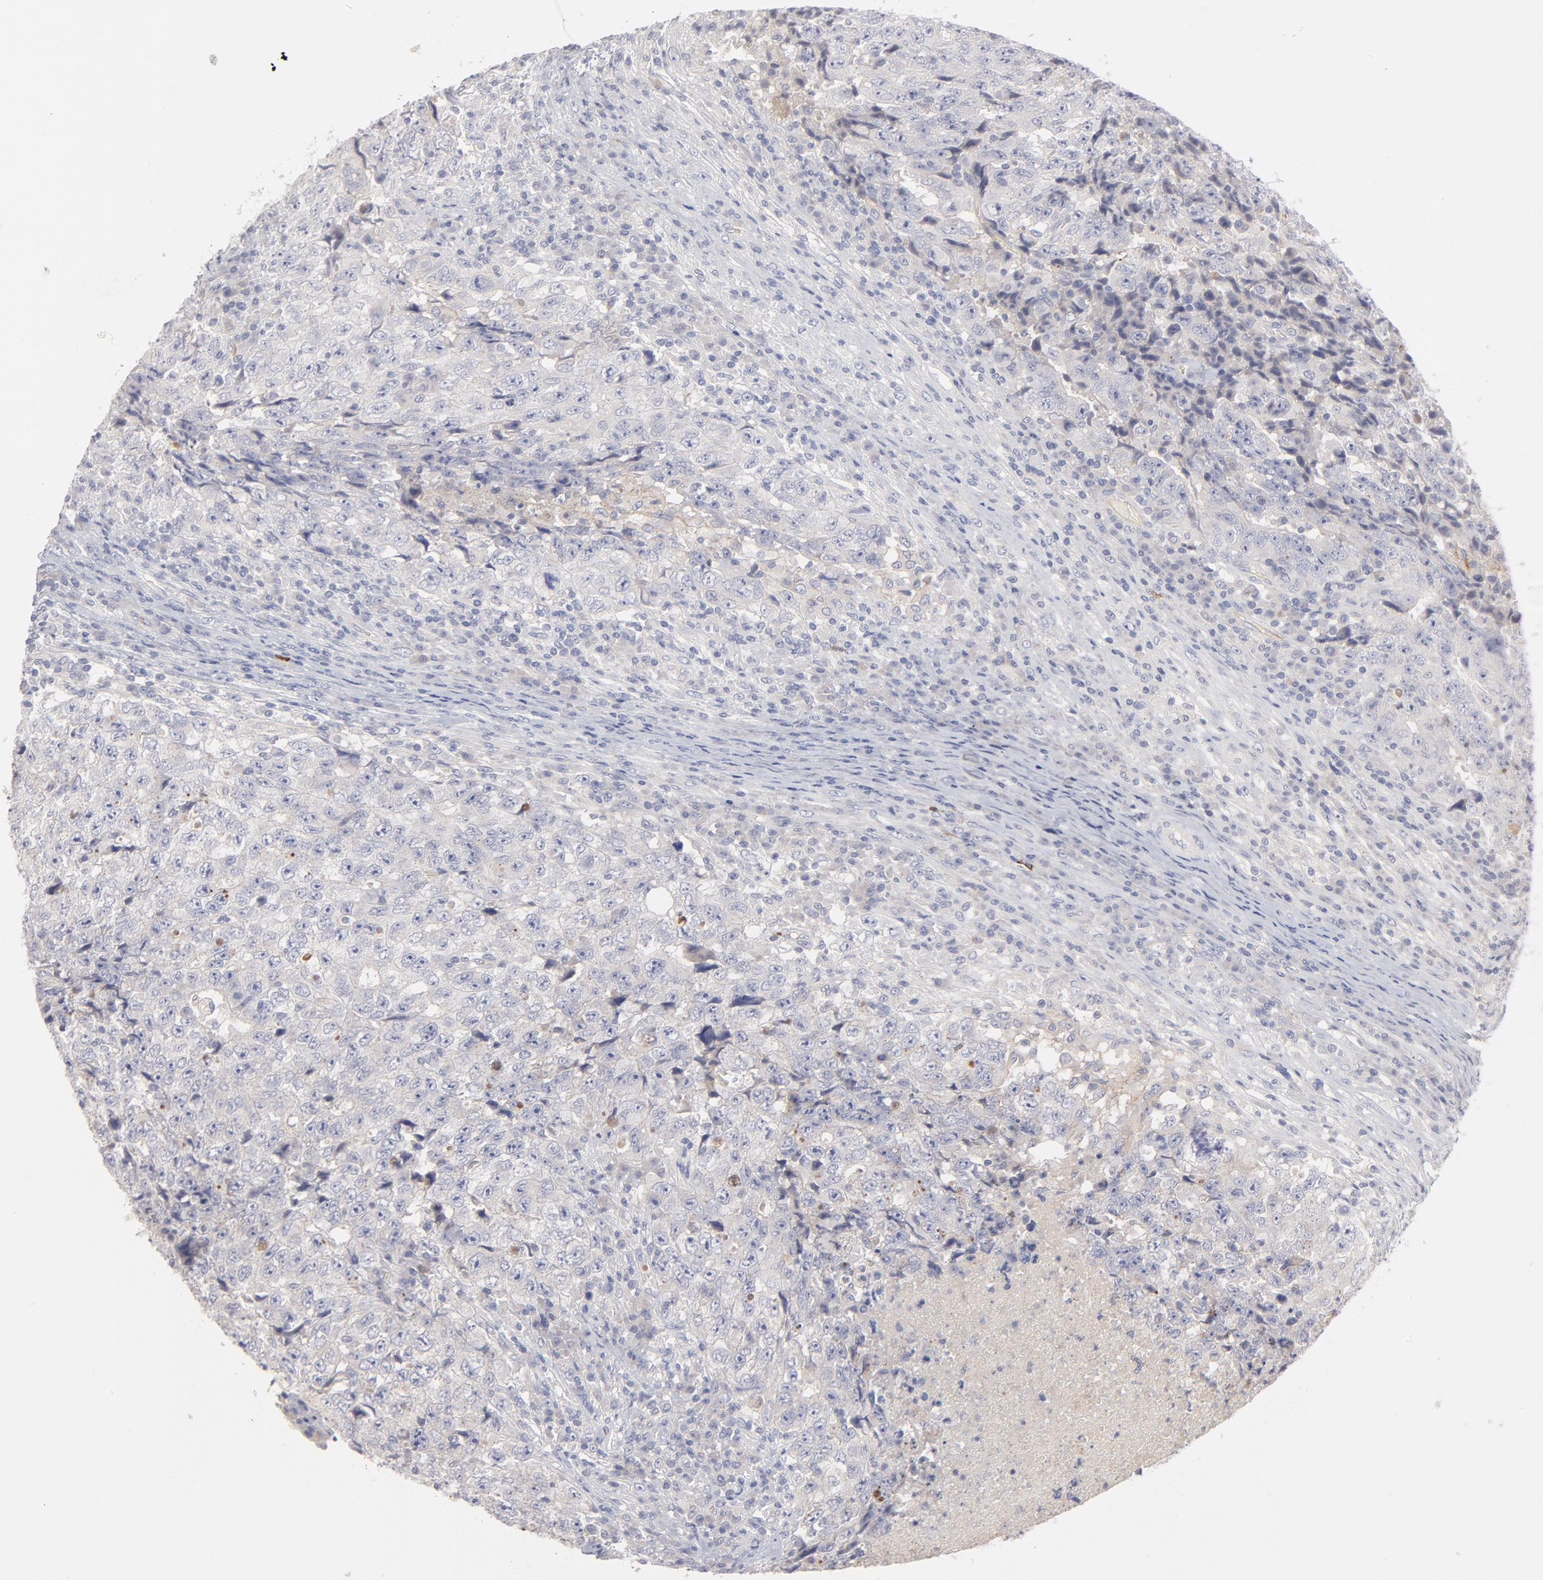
{"staining": {"intensity": "negative", "quantity": "none", "location": "none"}, "tissue": "testis cancer", "cell_type": "Tumor cells", "image_type": "cancer", "snomed": [{"axis": "morphology", "description": "Necrosis, NOS"}, {"axis": "morphology", "description": "Carcinoma, Embryonal, NOS"}, {"axis": "topography", "description": "Testis"}], "caption": "The immunohistochemistry histopathology image has no significant positivity in tumor cells of embryonal carcinoma (testis) tissue. (Stains: DAB IHC with hematoxylin counter stain, Microscopy: brightfield microscopy at high magnification).", "gene": "CCR3", "patient": {"sex": "male", "age": 19}}